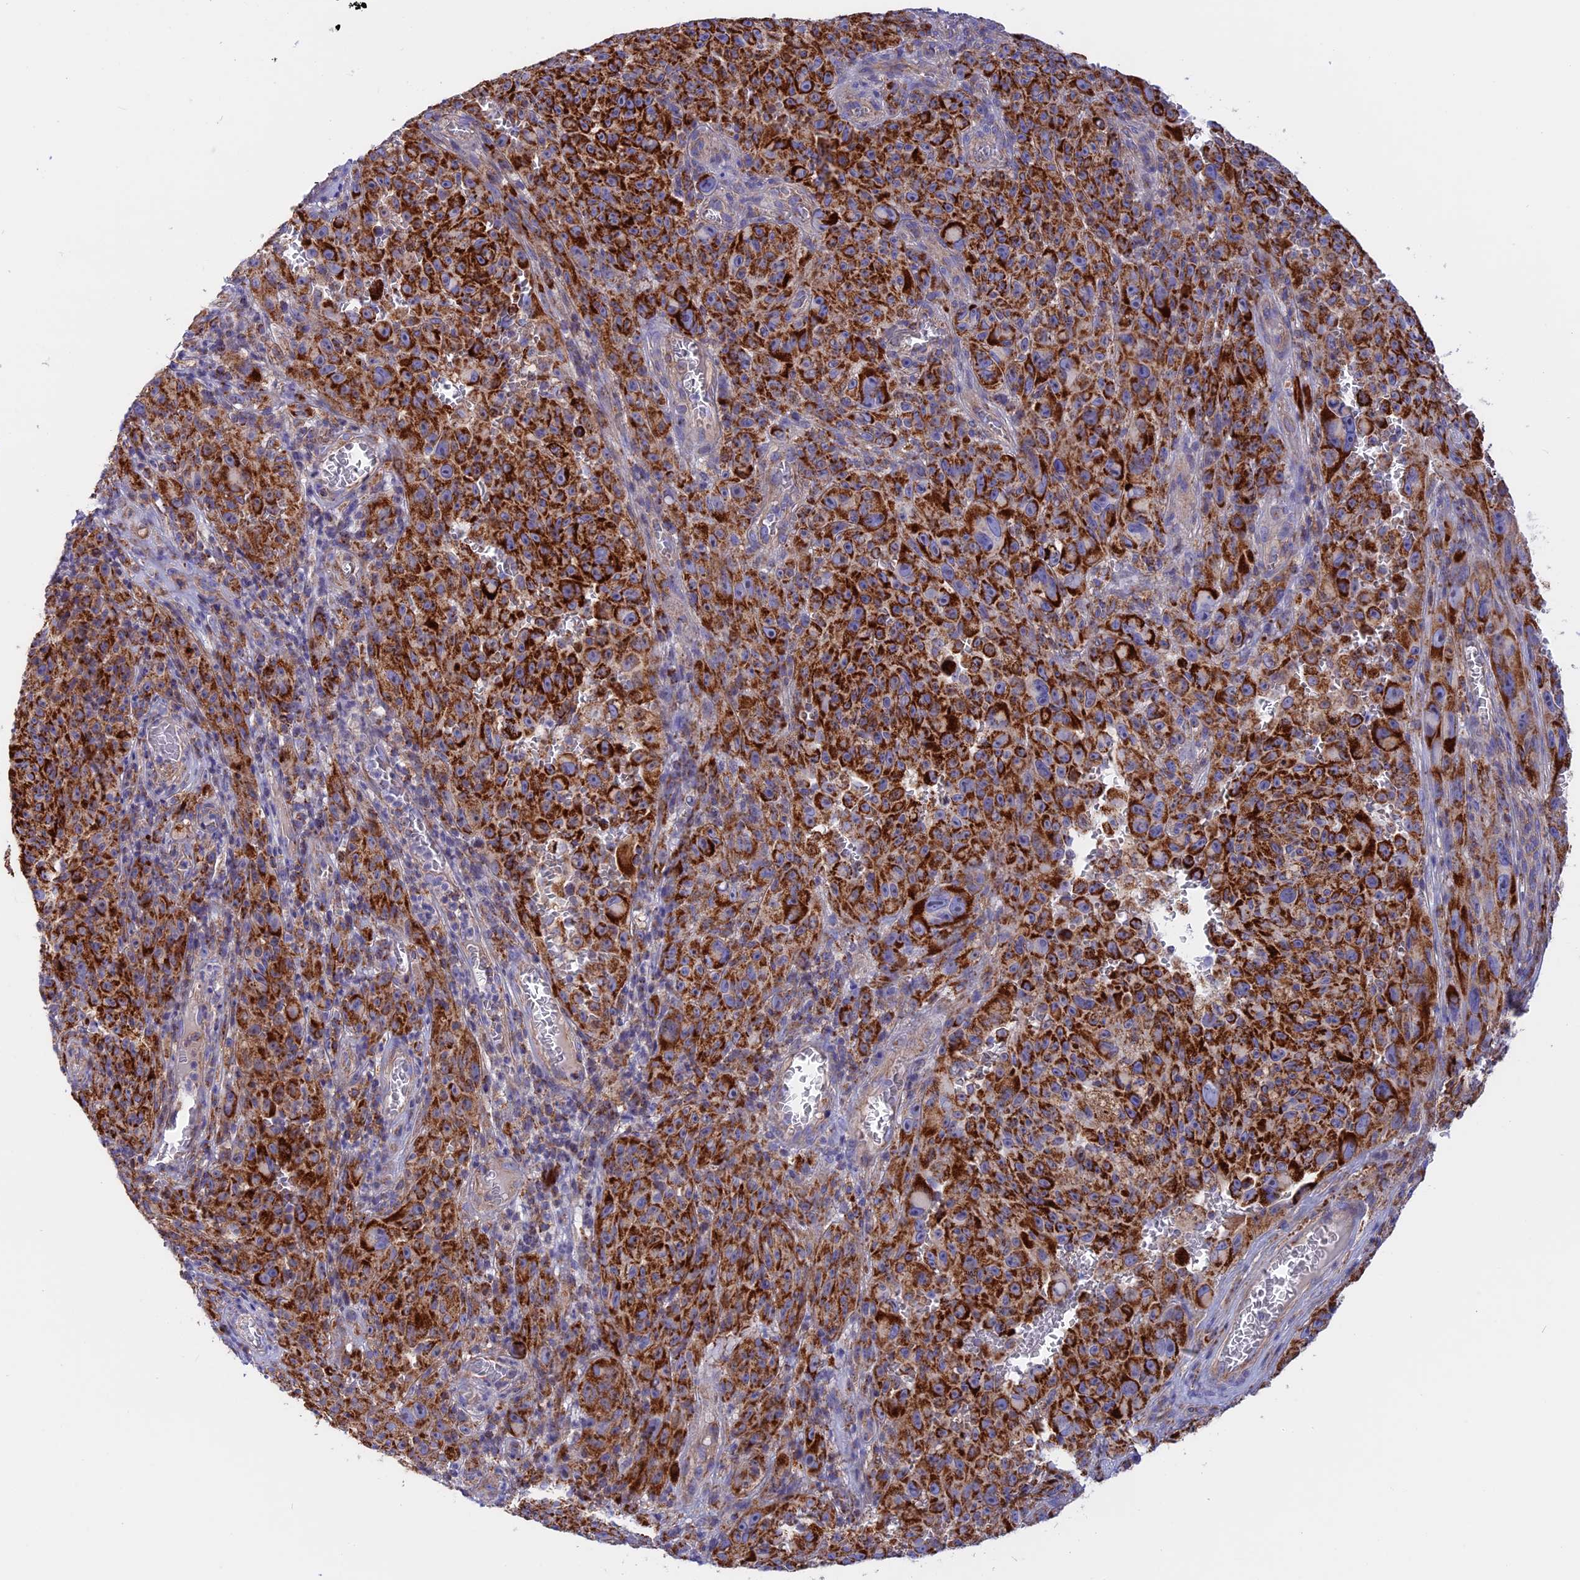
{"staining": {"intensity": "strong", "quantity": ">75%", "location": "cytoplasmic/membranous"}, "tissue": "melanoma", "cell_type": "Tumor cells", "image_type": "cancer", "snomed": [{"axis": "morphology", "description": "Malignant melanoma, NOS"}, {"axis": "topography", "description": "Skin"}], "caption": "Strong cytoplasmic/membranous staining is present in about >75% of tumor cells in malignant melanoma.", "gene": "GCDH", "patient": {"sex": "female", "age": 82}}